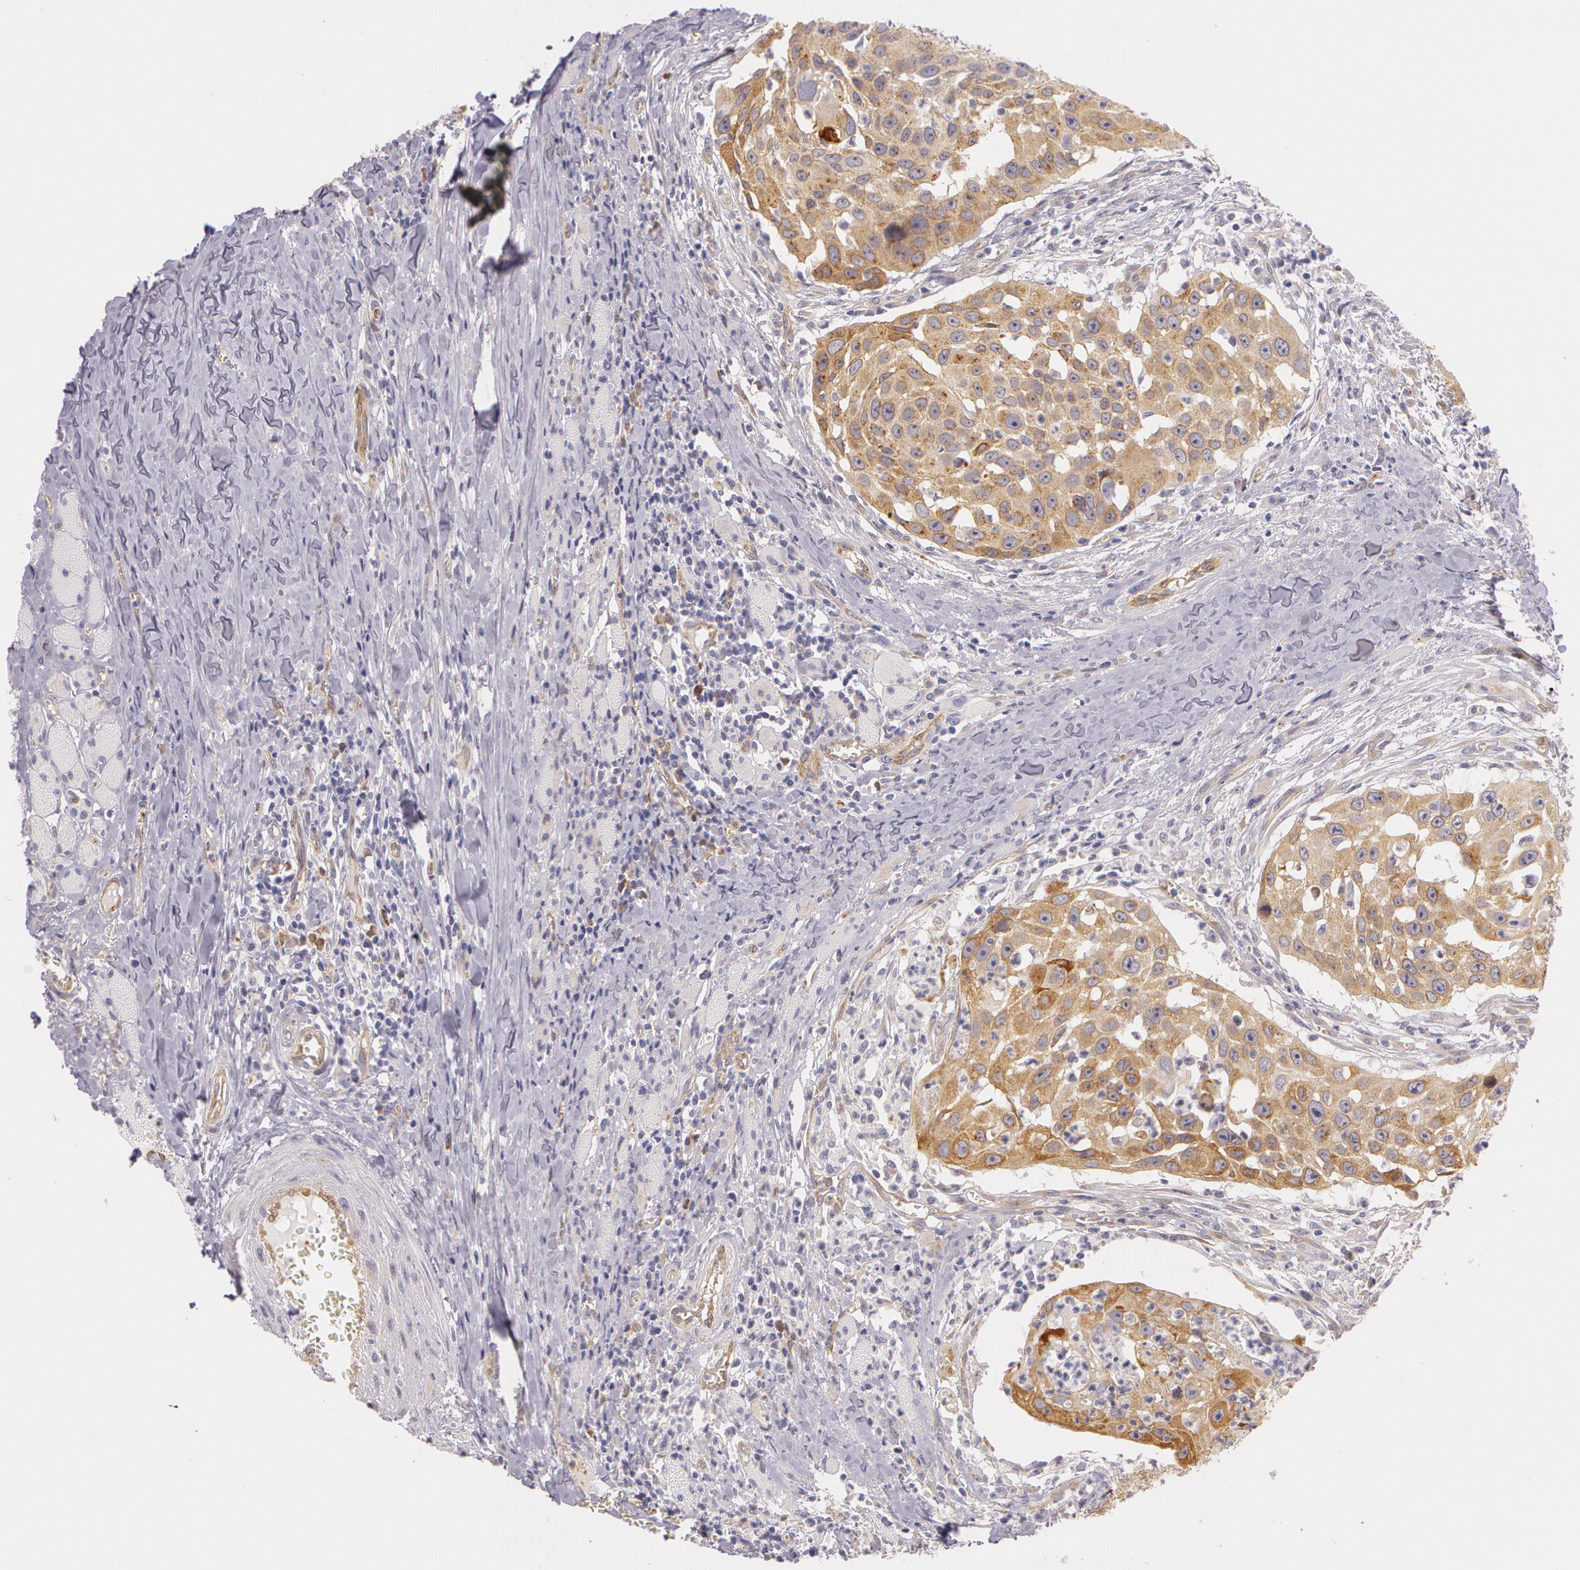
{"staining": {"intensity": "moderate", "quantity": ">75%", "location": "cytoplasmic/membranous"}, "tissue": "head and neck cancer", "cell_type": "Tumor cells", "image_type": "cancer", "snomed": [{"axis": "morphology", "description": "Squamous cell carcinoma, NOS"}, {"axis": "topography", "description": "Head-Neck"}], "caption": "Protein positivity by immunohistochemistry (IHC) demonstrates moderate cytoplasmic/membranous positivity in about >75% of tumor cells in head and neck squamous cell carcinoma. Nuclei are stained in blue.", "gene": "APP", "patient": {"sex": "male", "age": 64}}